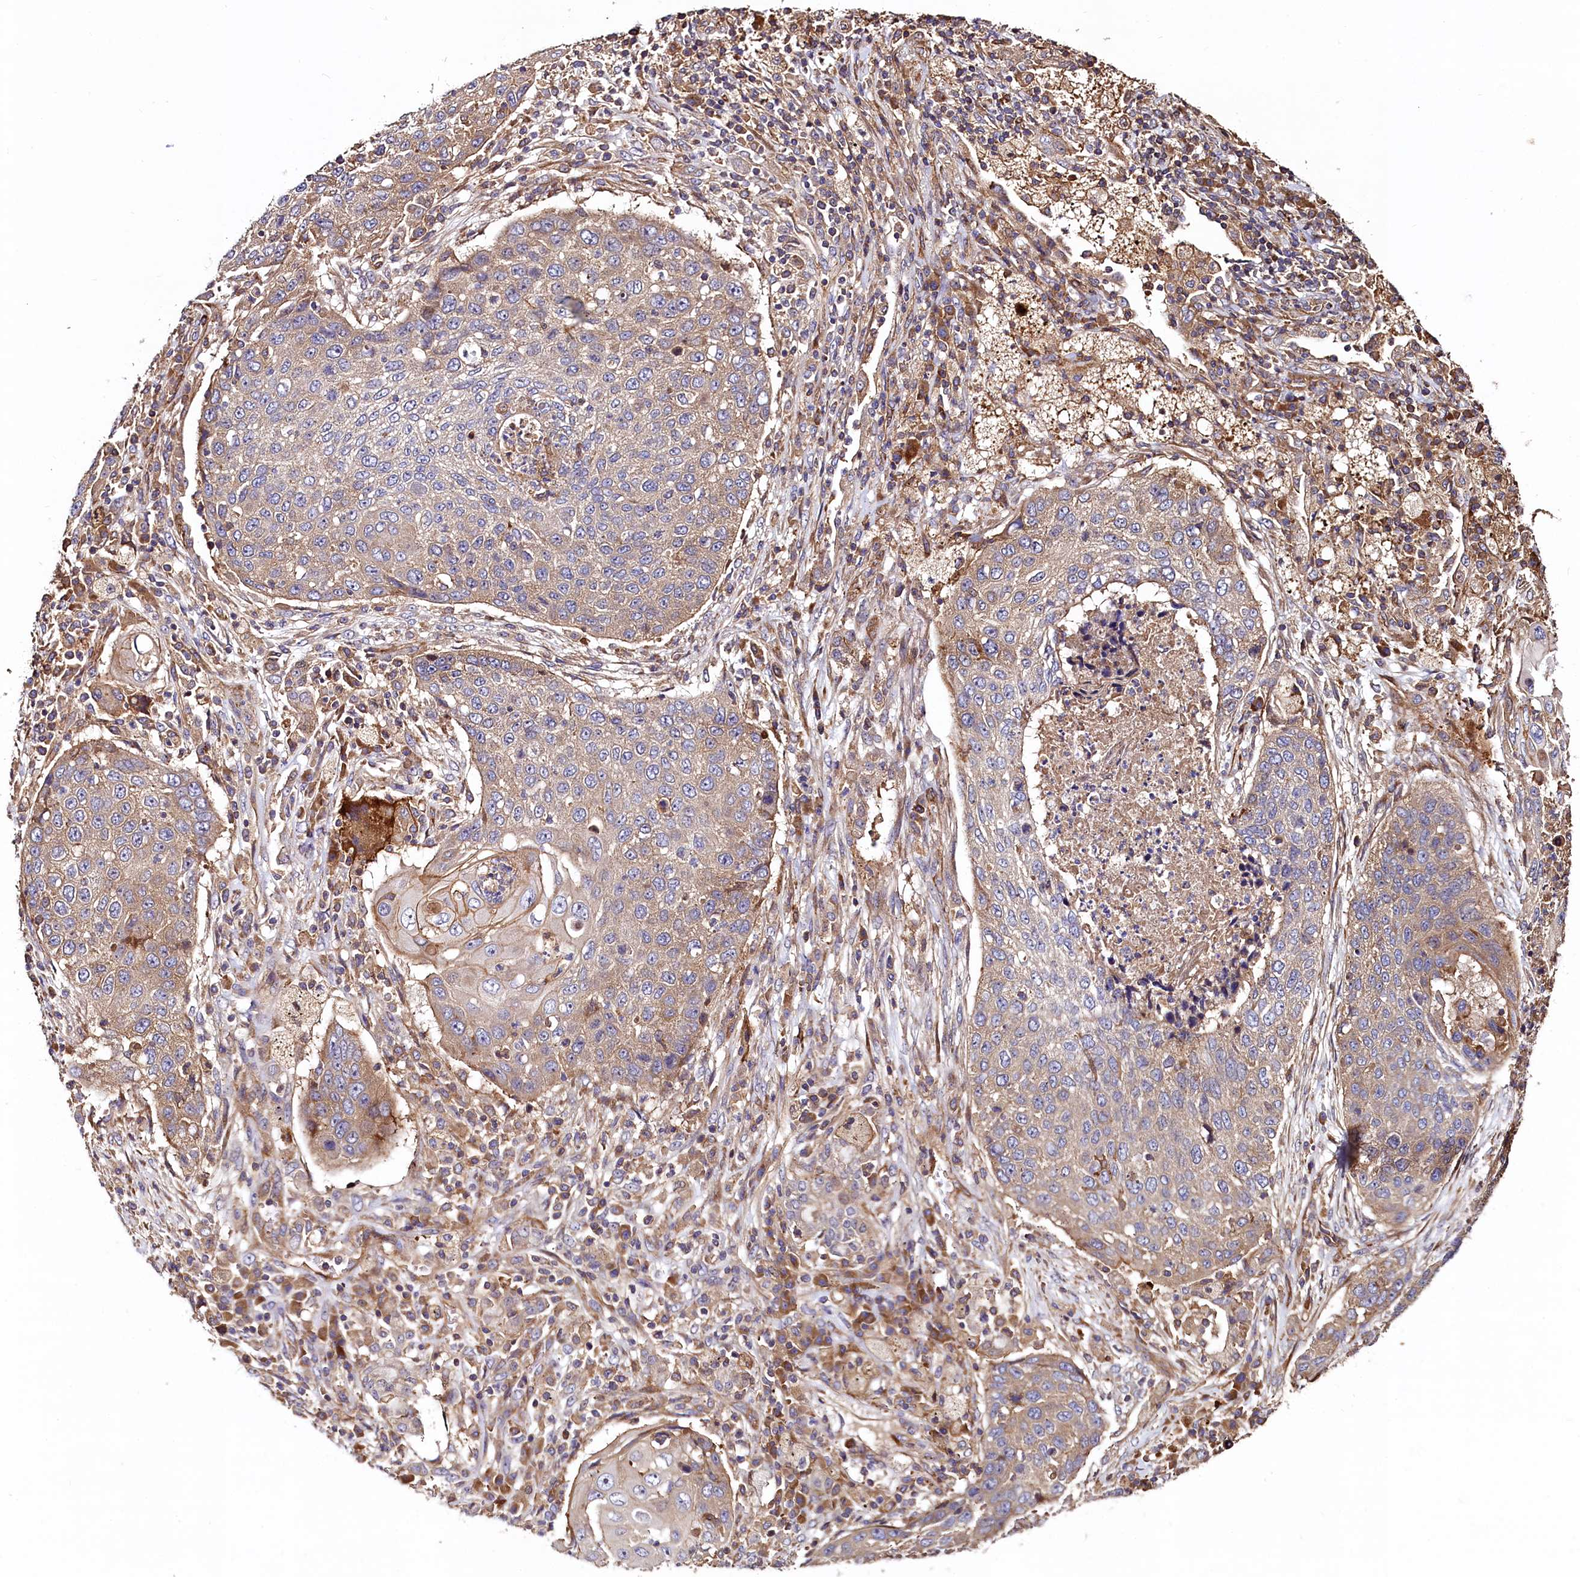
{"staining": {"intensity": "moderate", "quantity": "<25%", "location": "cytoplasmic/membranous"}, "tissue": "lung cancer", "cell_type": "Tumor cells", "image_type": "cancer", "snomed": [{"axis": "morphology", "description": "Squamous cell carcinoma, NOS"}, {"axis": "topography", "description": "Lung"}], "caption": "Protein staining of lung squamous cell carcinoma tissue demonstrates moderate cytoplasmic/membranous staining in about <25% of tumor cells. (IHC, brightfield microscopy, high magnification).", "gene": "KLHDC4", "patient": {"sex": "female", "age": 63}}